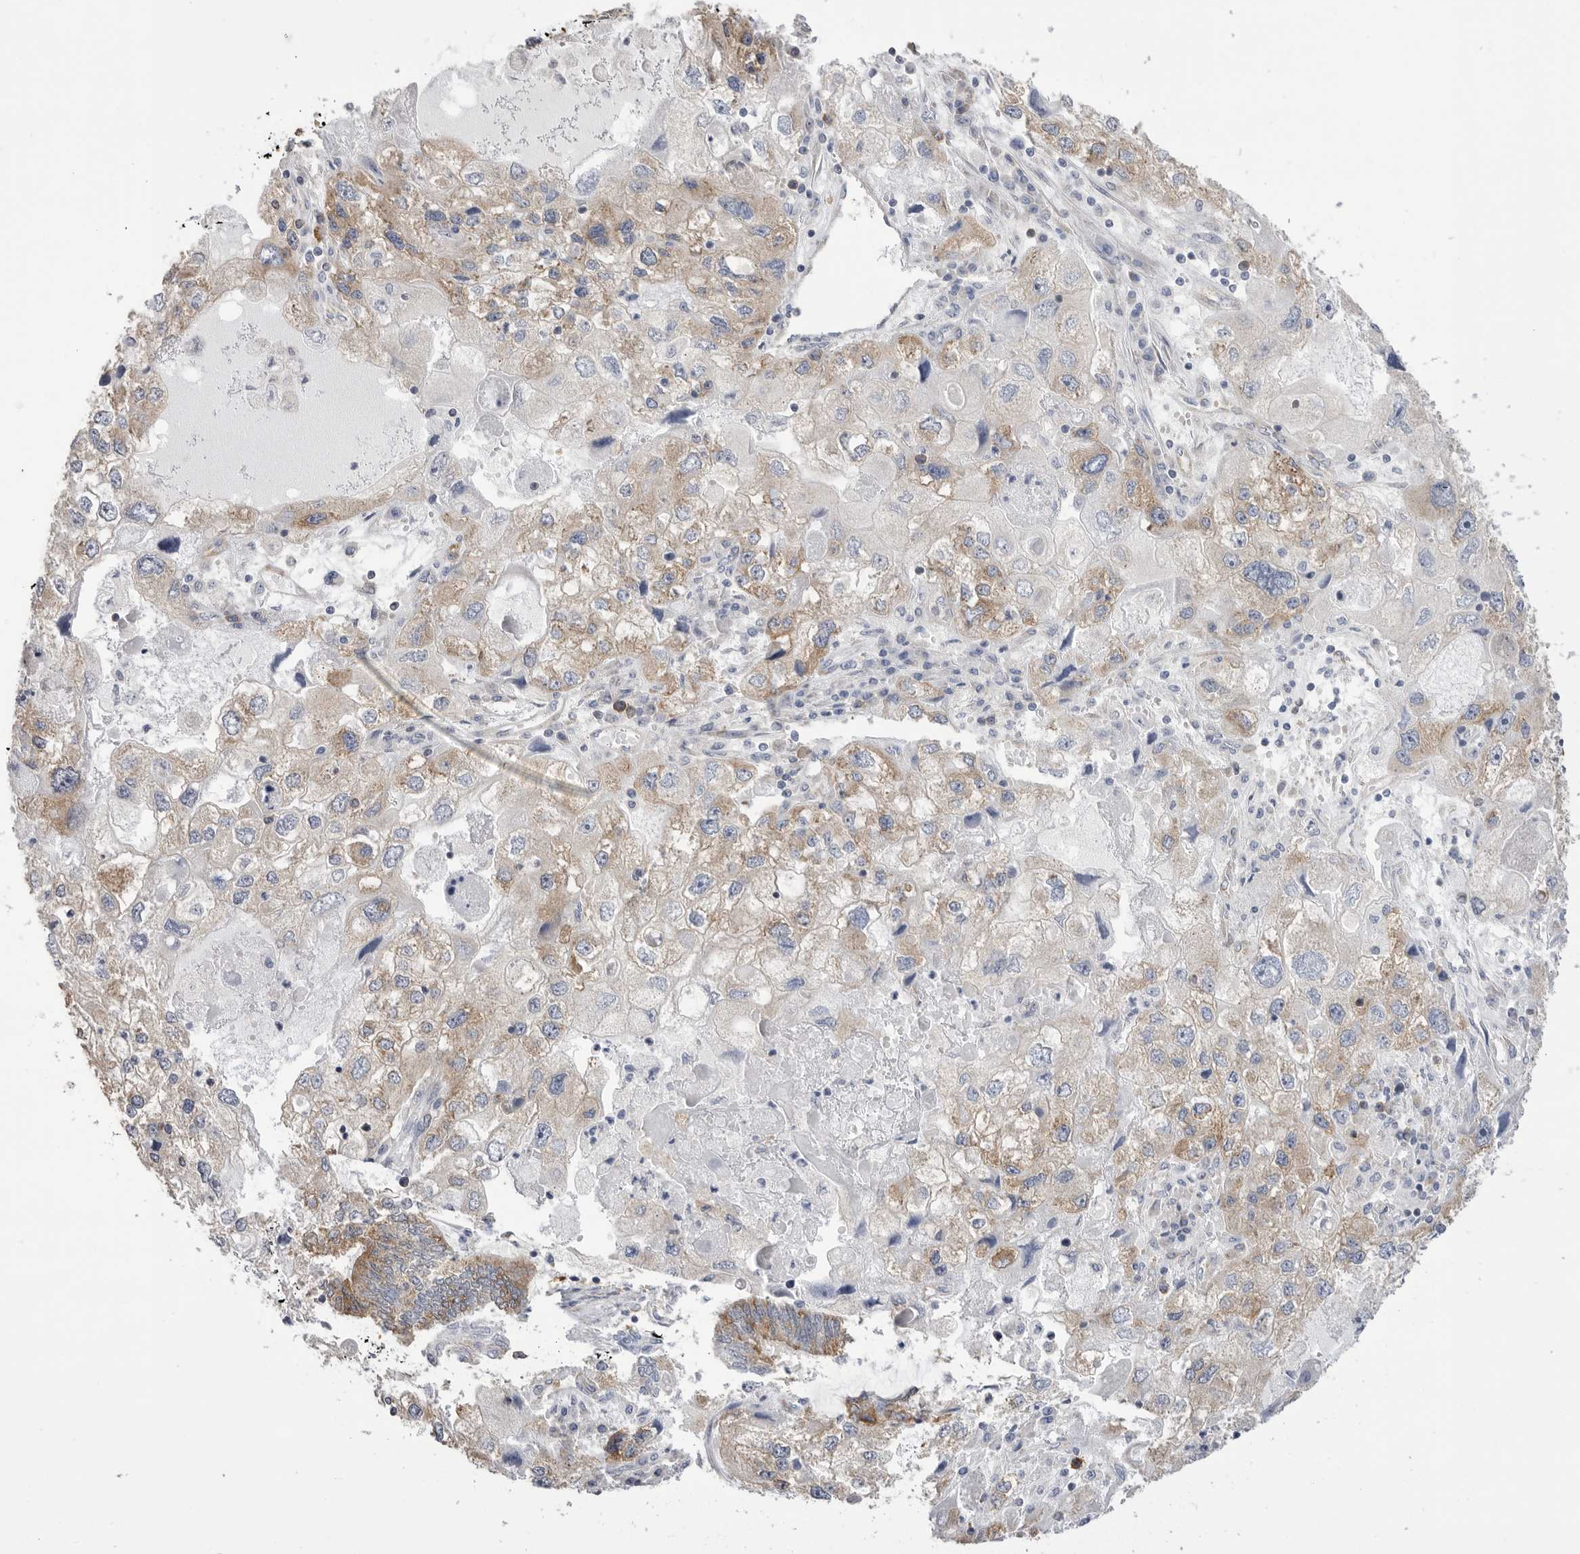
{"staining": {"intensity": "moderate", "quantity": ">75%", "location": "cytoplasmic/membranous"}, "tissue": "endometrial cancer", "cell_type": "Tumor cells", "image_type": "cancer", "snomed": [{"axis": "morphology", "description": "Adenocarcinoma, NOS"}, {"axis": "topography", "description": "Uterus"}], "caption": "Immunohistochemistry staining of endometrial adenocarcinoma, which exhibits medium levels of moderate cytoplasmic/membranous positivity in about >75% of tumor cells indicating moderate cytoplasmic/membranous protein positivity. The staining was performed using DAB (brown) for protein detection and nuclei were counterstained in hematoxylin (blue).", "gene": "SERBP1", "patient": {"sex": "female", "age": 77}}